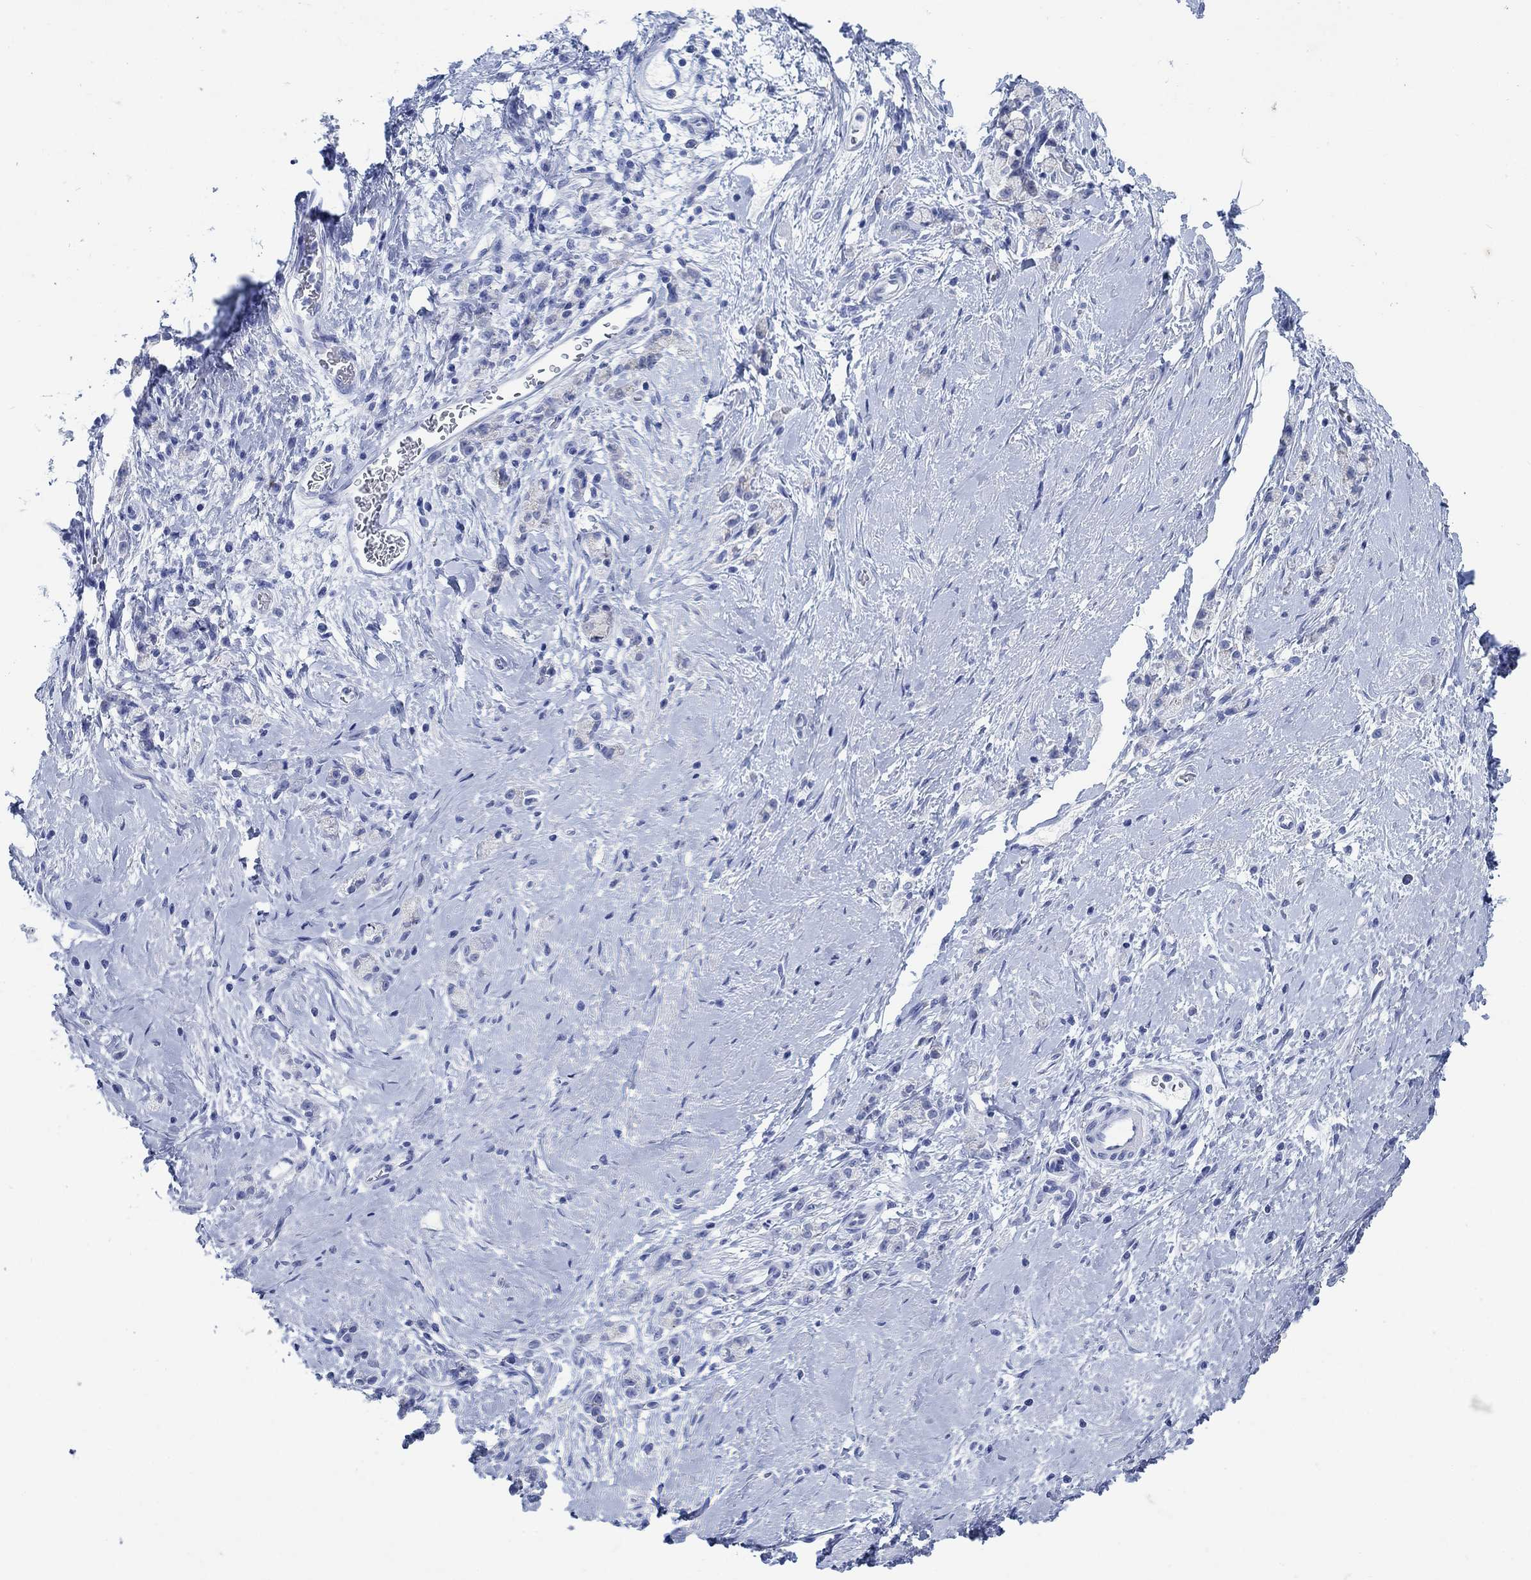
{"staining": {"intensity": "negative", "quantity": "none", "location": "none"}, "tissue": "stomach cancer", "cell_type": "Tumor cells", "image_type": "cancer", "snomed": [{"axis": "morphology", "description": "Adenocarcinoma, NOS"}, {"axis": "topography", "description": "Stomach"}], "caption": "There is no significant staining in tumor cells of adenocarcinoma (stomach).", "gene": "ZDHHC14", "patient": {"sex": "male", "age": 58}}